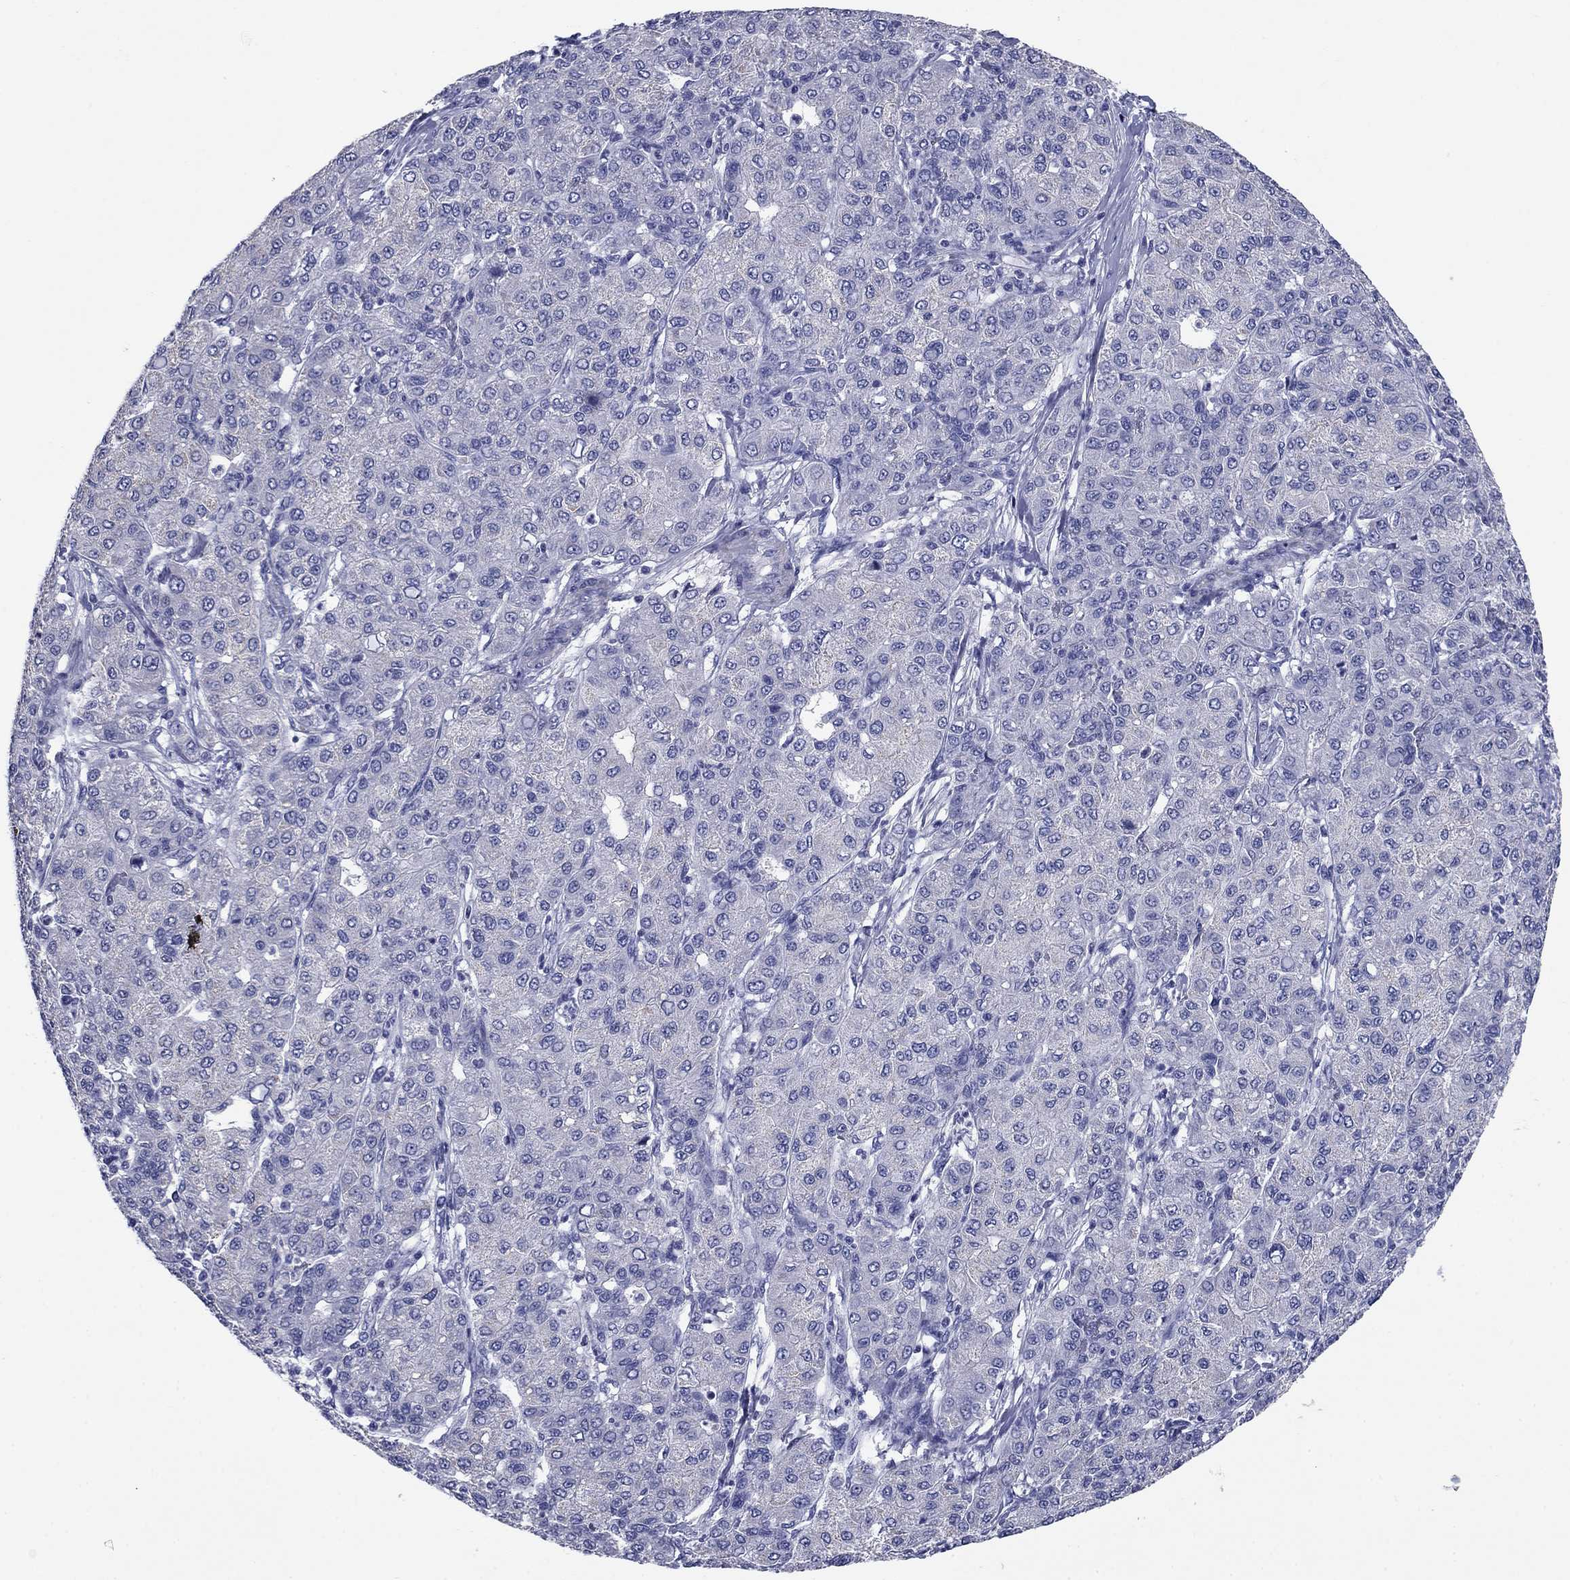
{"staining": {"intensity": "negative", "quantity": "none", "location": "none"}, "tissue": "liver cancer", "cell_type": "Tumor cells", "image_type": "cancer", "snomed": [{"axis": "morphology", "description": "Carcinoma, Hepatocellular, NOS"}, {"axis": "topography", "description": "Liver"}], "caption": "IHC photomicrograph of liver hepatocellular carcinoma stained for a protein (brown), which exhibits no expression in tumor cells.", "gene": "PRKCG", "patient": {"sex": "male", "age": 65}}